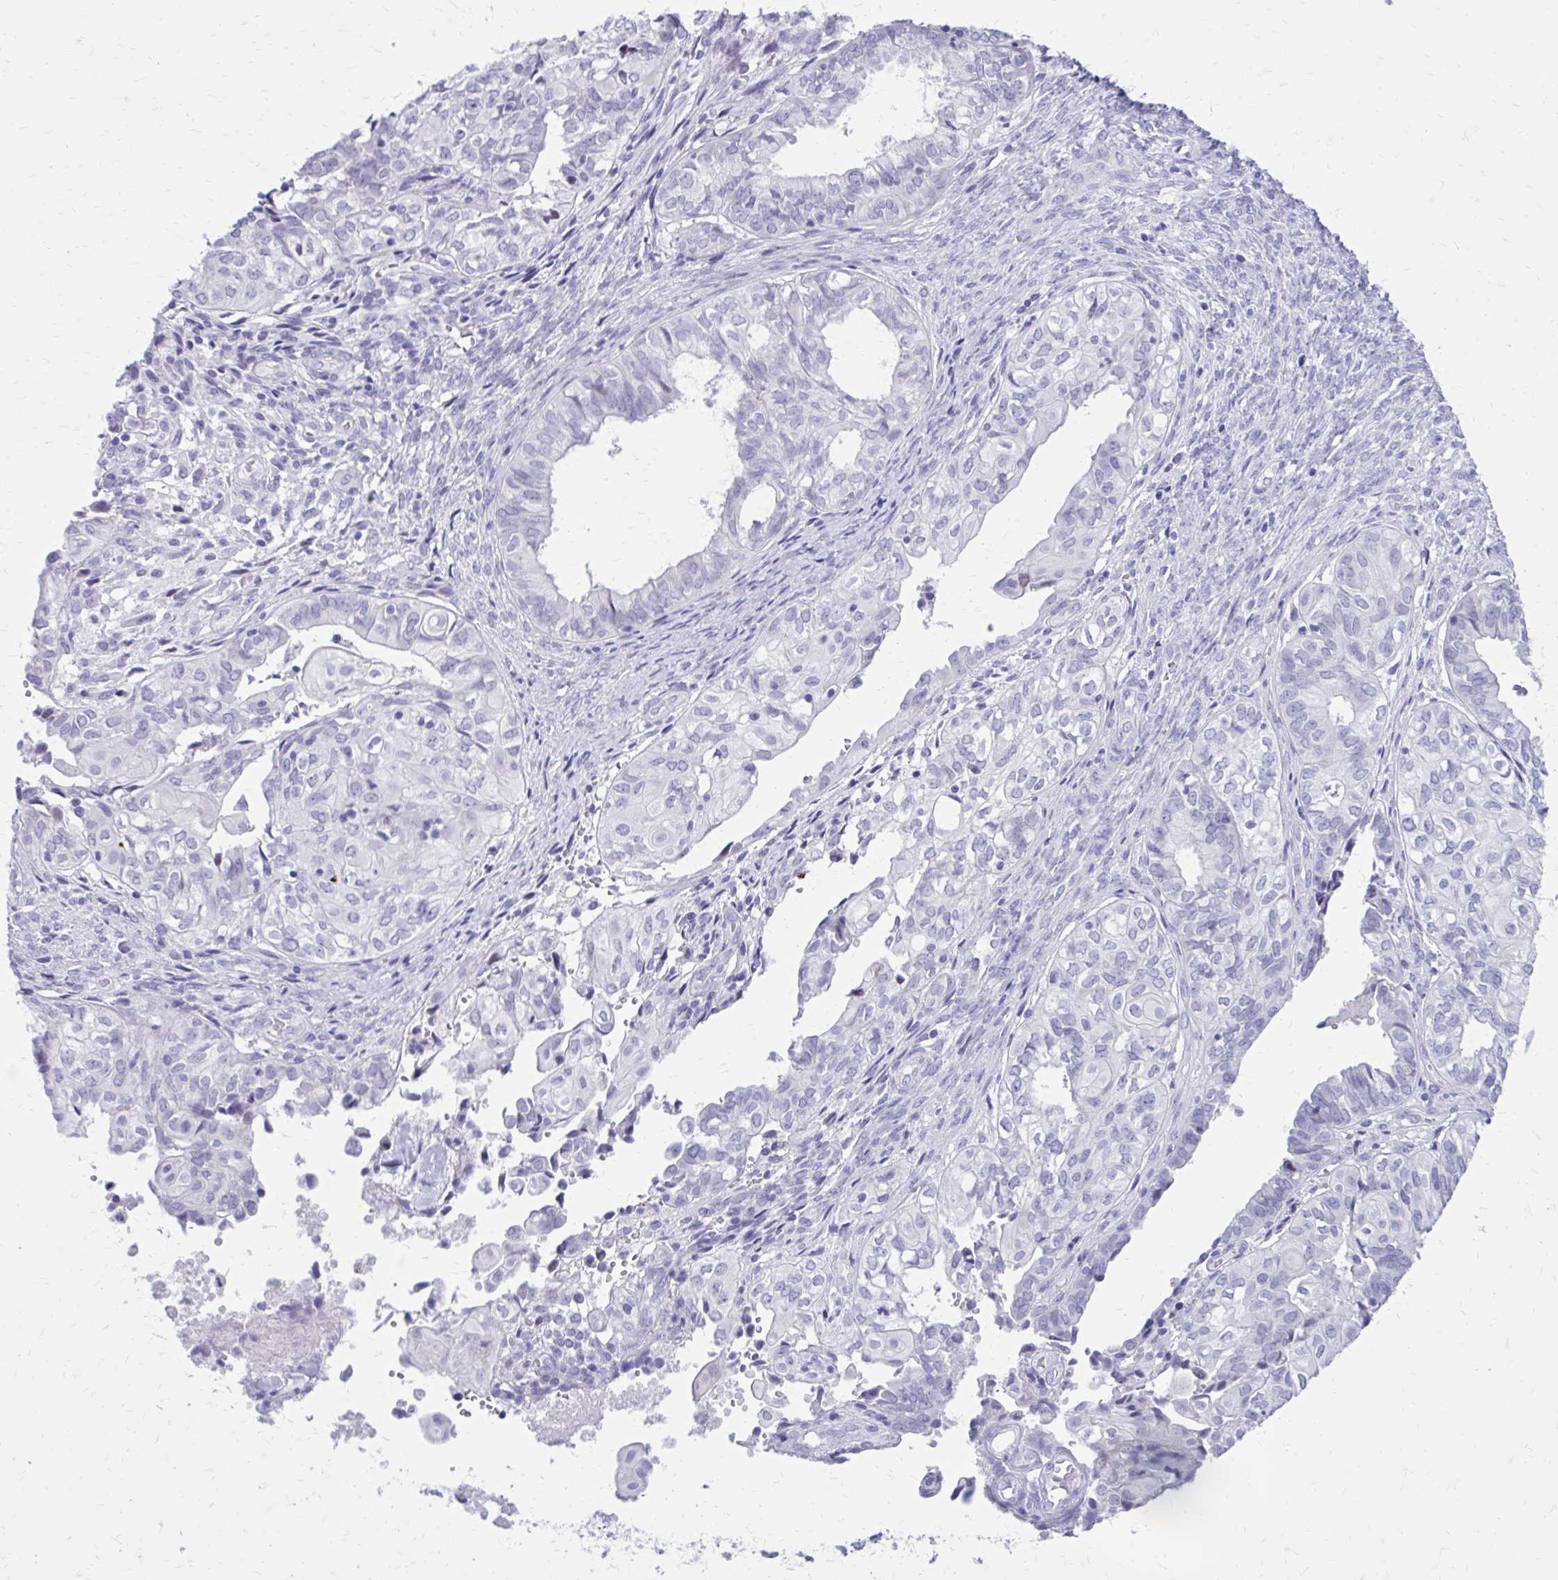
{"staining": {"intensity": "negative", "quantity": "none", "location": "none"}, "tissue": "ovarian cancer", "cell_type": "Tumor cells", "image_type": "cancer", "snomed": [{"axis": "morphology", "description": "Carcinoma, endometroid"}, {"axis": "topography", "description": "Ovary"}], "caption": "There is no significant positivity in tumor cells of ovarian endometroid carcinoma.", "gene": "LCN15", "patient": {"sex": "female", "age": 64}}